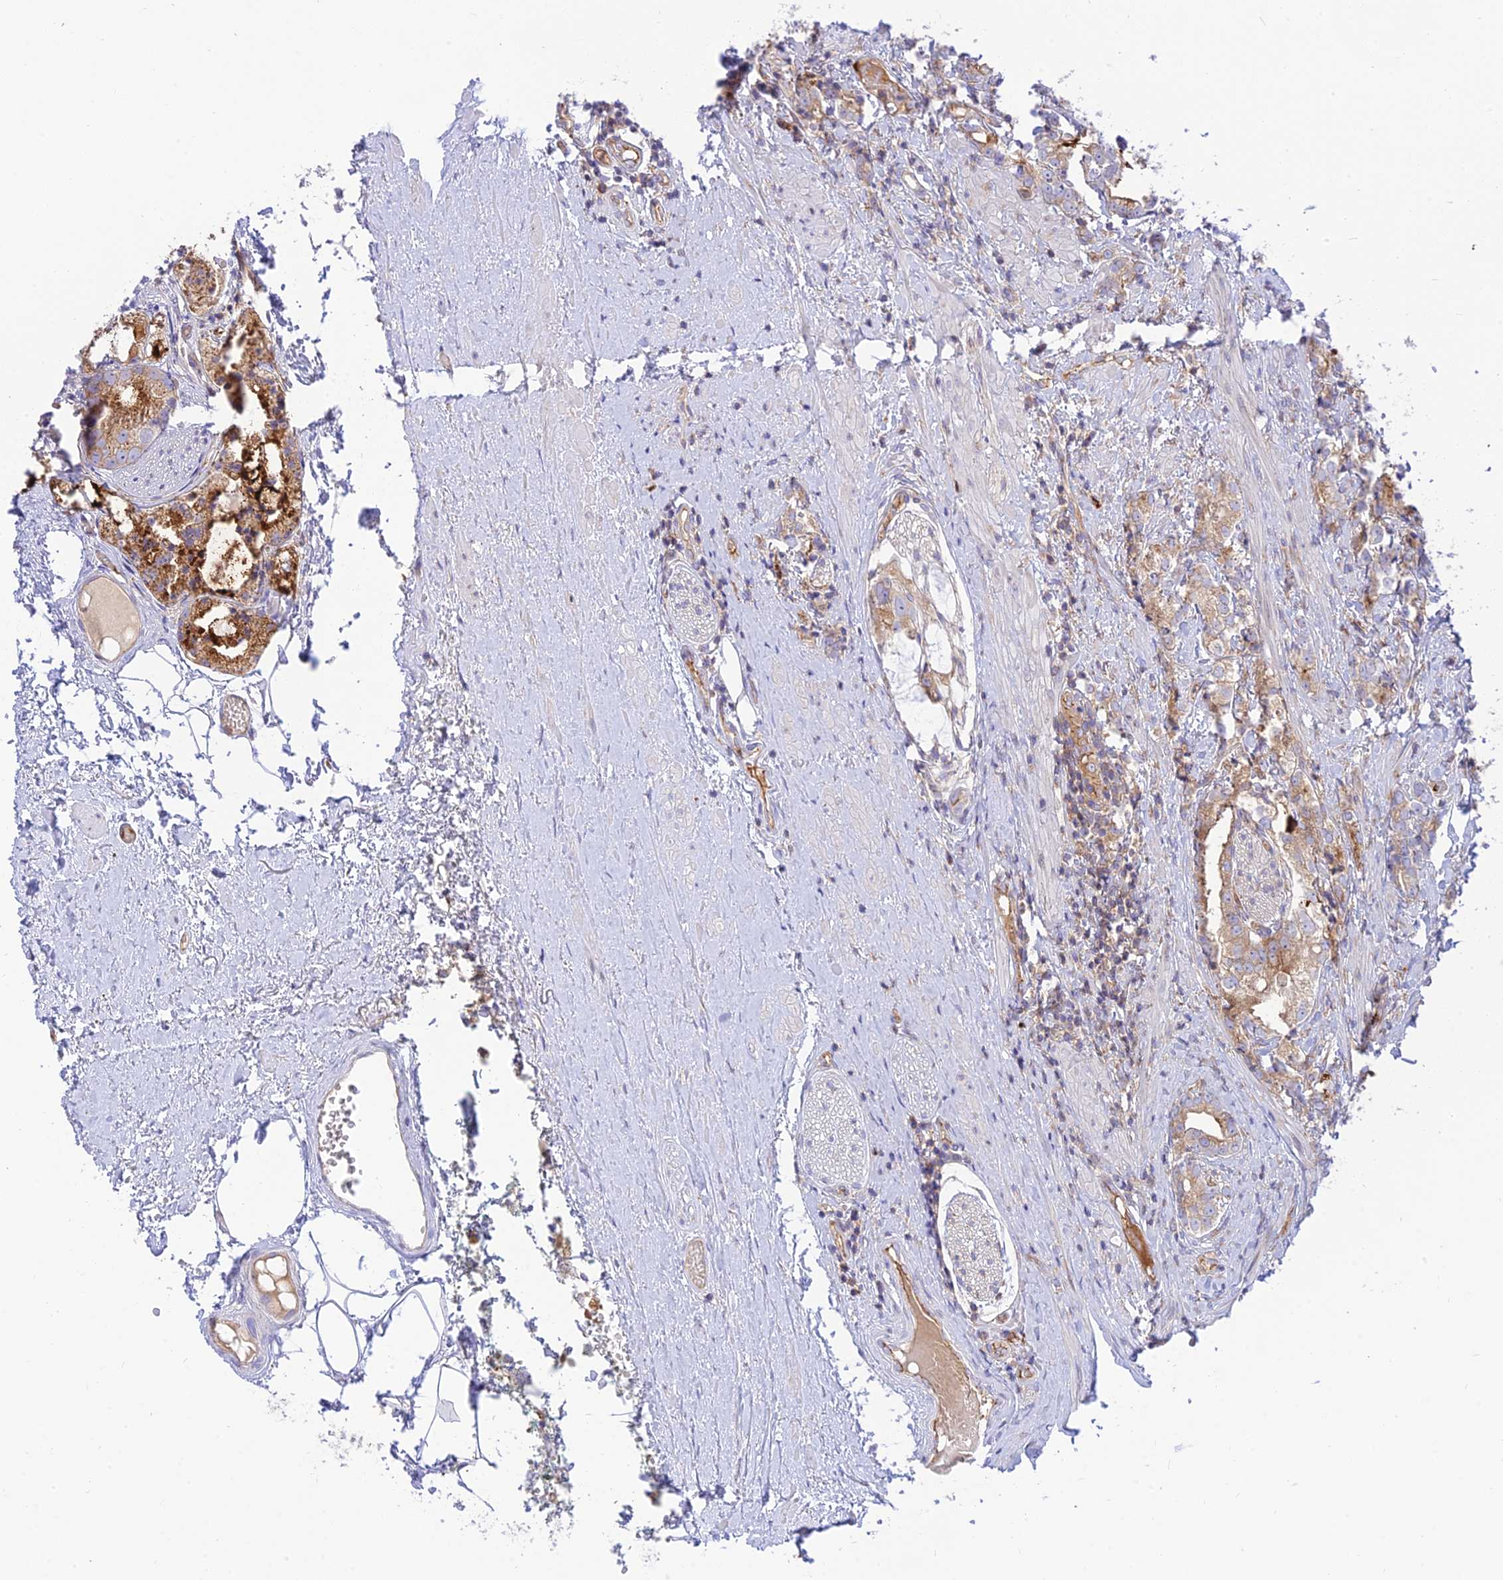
{"staining": {"intensity": "moderate", "quantity": ">75%", "location": "cytoplasmic/membranous"}, "tissue": "prostate cancer", "cell_type": "Tumor cells", "image_type": "cancer", "snomed": [{"axis": "morphology", "description": "Adenocarcinoma, High grade"}, {"axis": "topography", "description": "Prostate"}], "caption": "Protein staining by immunohistochemistry (IHC) exhibits moderate cytoplasmic/membranous positivity in about >75% of tumor cells in adenocarcinoma (high-grade) (prostate).", "gene": "PIMREG", "patient": {"sex": "male", "age": 69}}